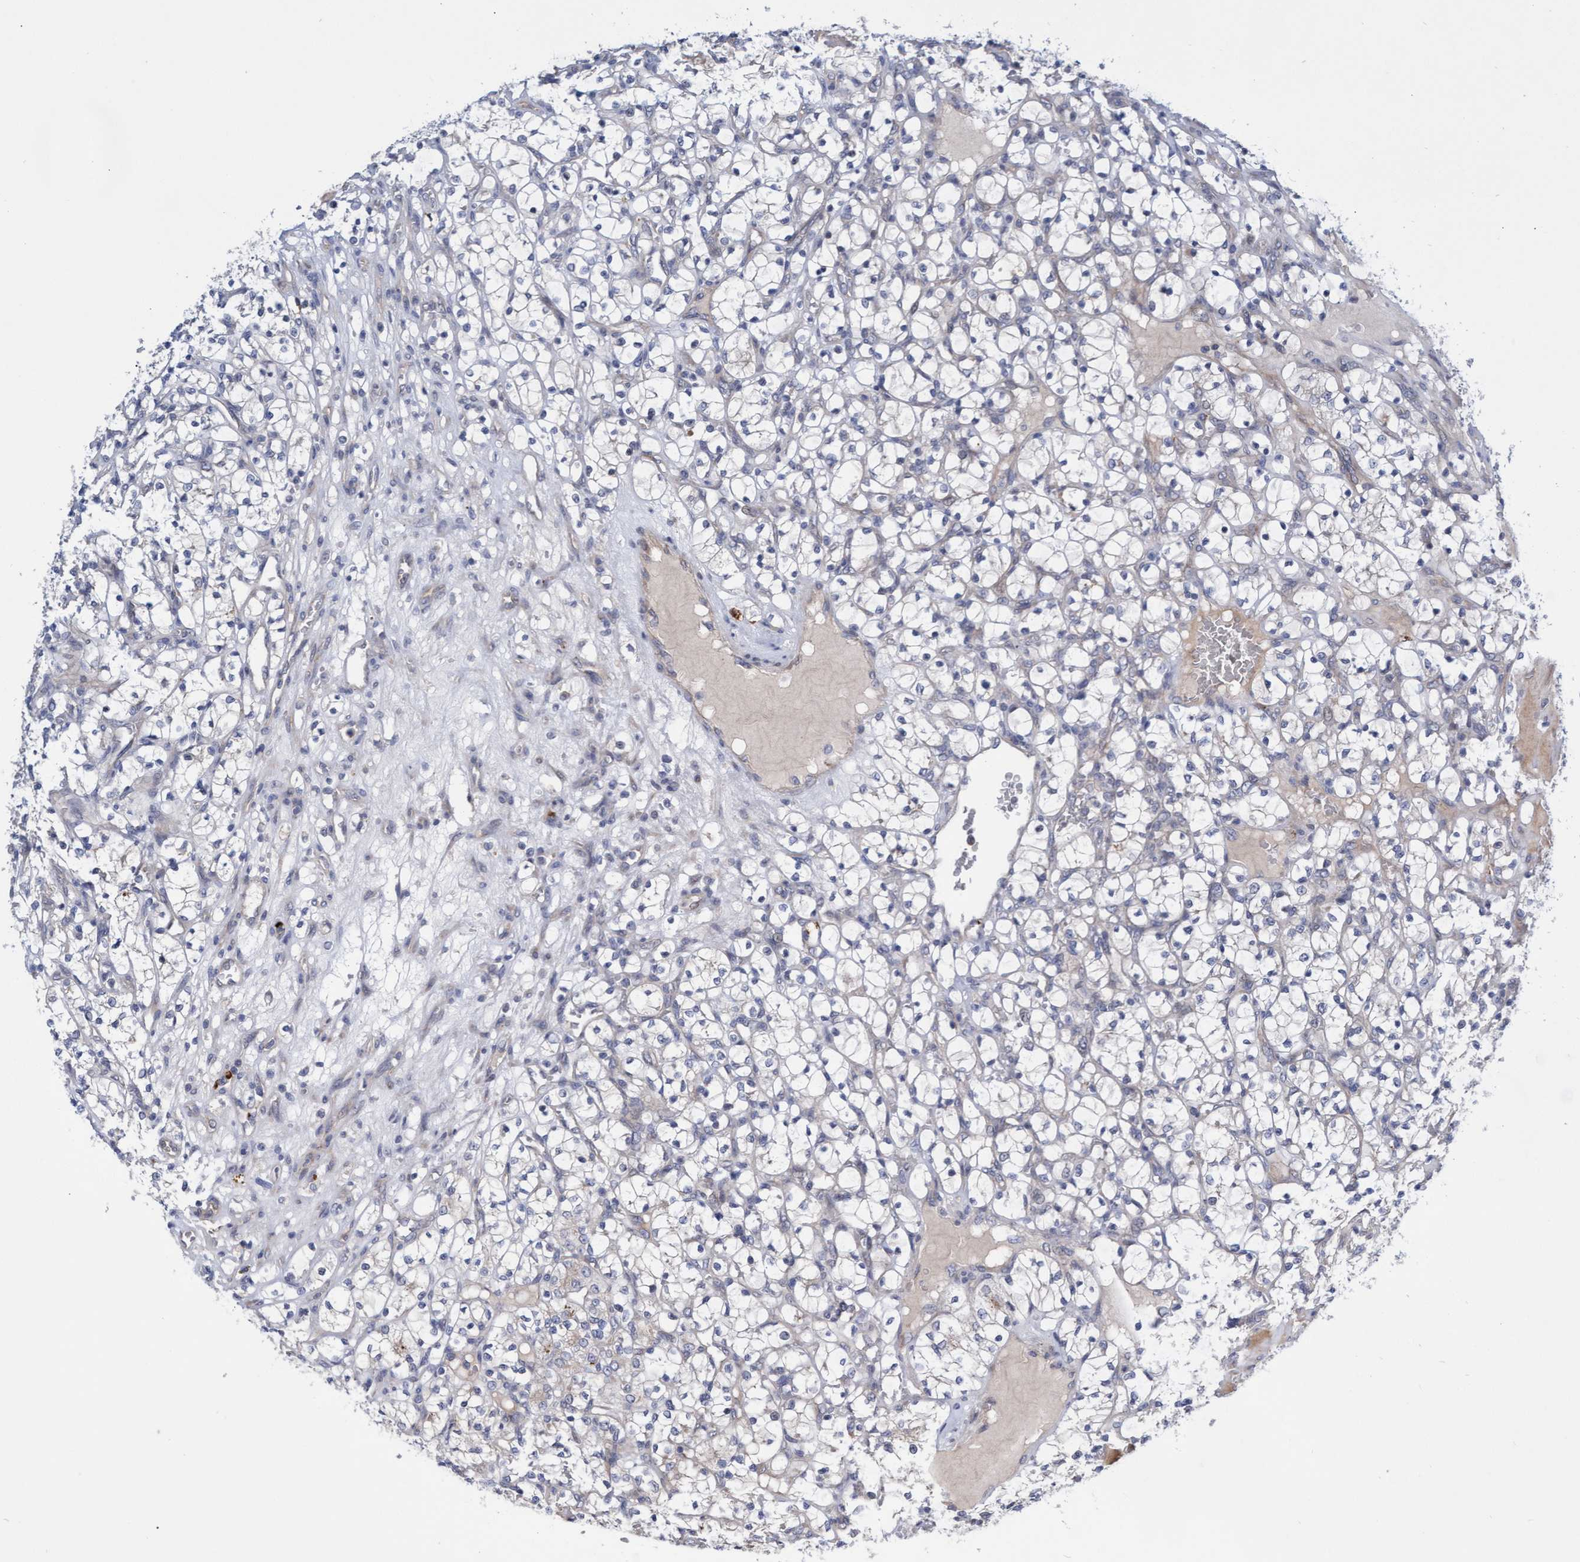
{"staining": {"intensity": "negative", "quantity": "none", "location": "none"}, "tissue": "renal cancer", "cell_type": "Tumor cells", "image_type": "cancer", "snomed": [{"axis": "morphology", "description": "Adenocarcinoma, NOS"}, {"axis": "topography", "description": "Kidney"}], "caption": "DAB (3,3'-diaminobenzidine) immunohistochemical staining of renal cancer exhibits no significant staining in tumor cells.", "gene": "ABCF2", "patient": {"sex": "female", "age": 69}}